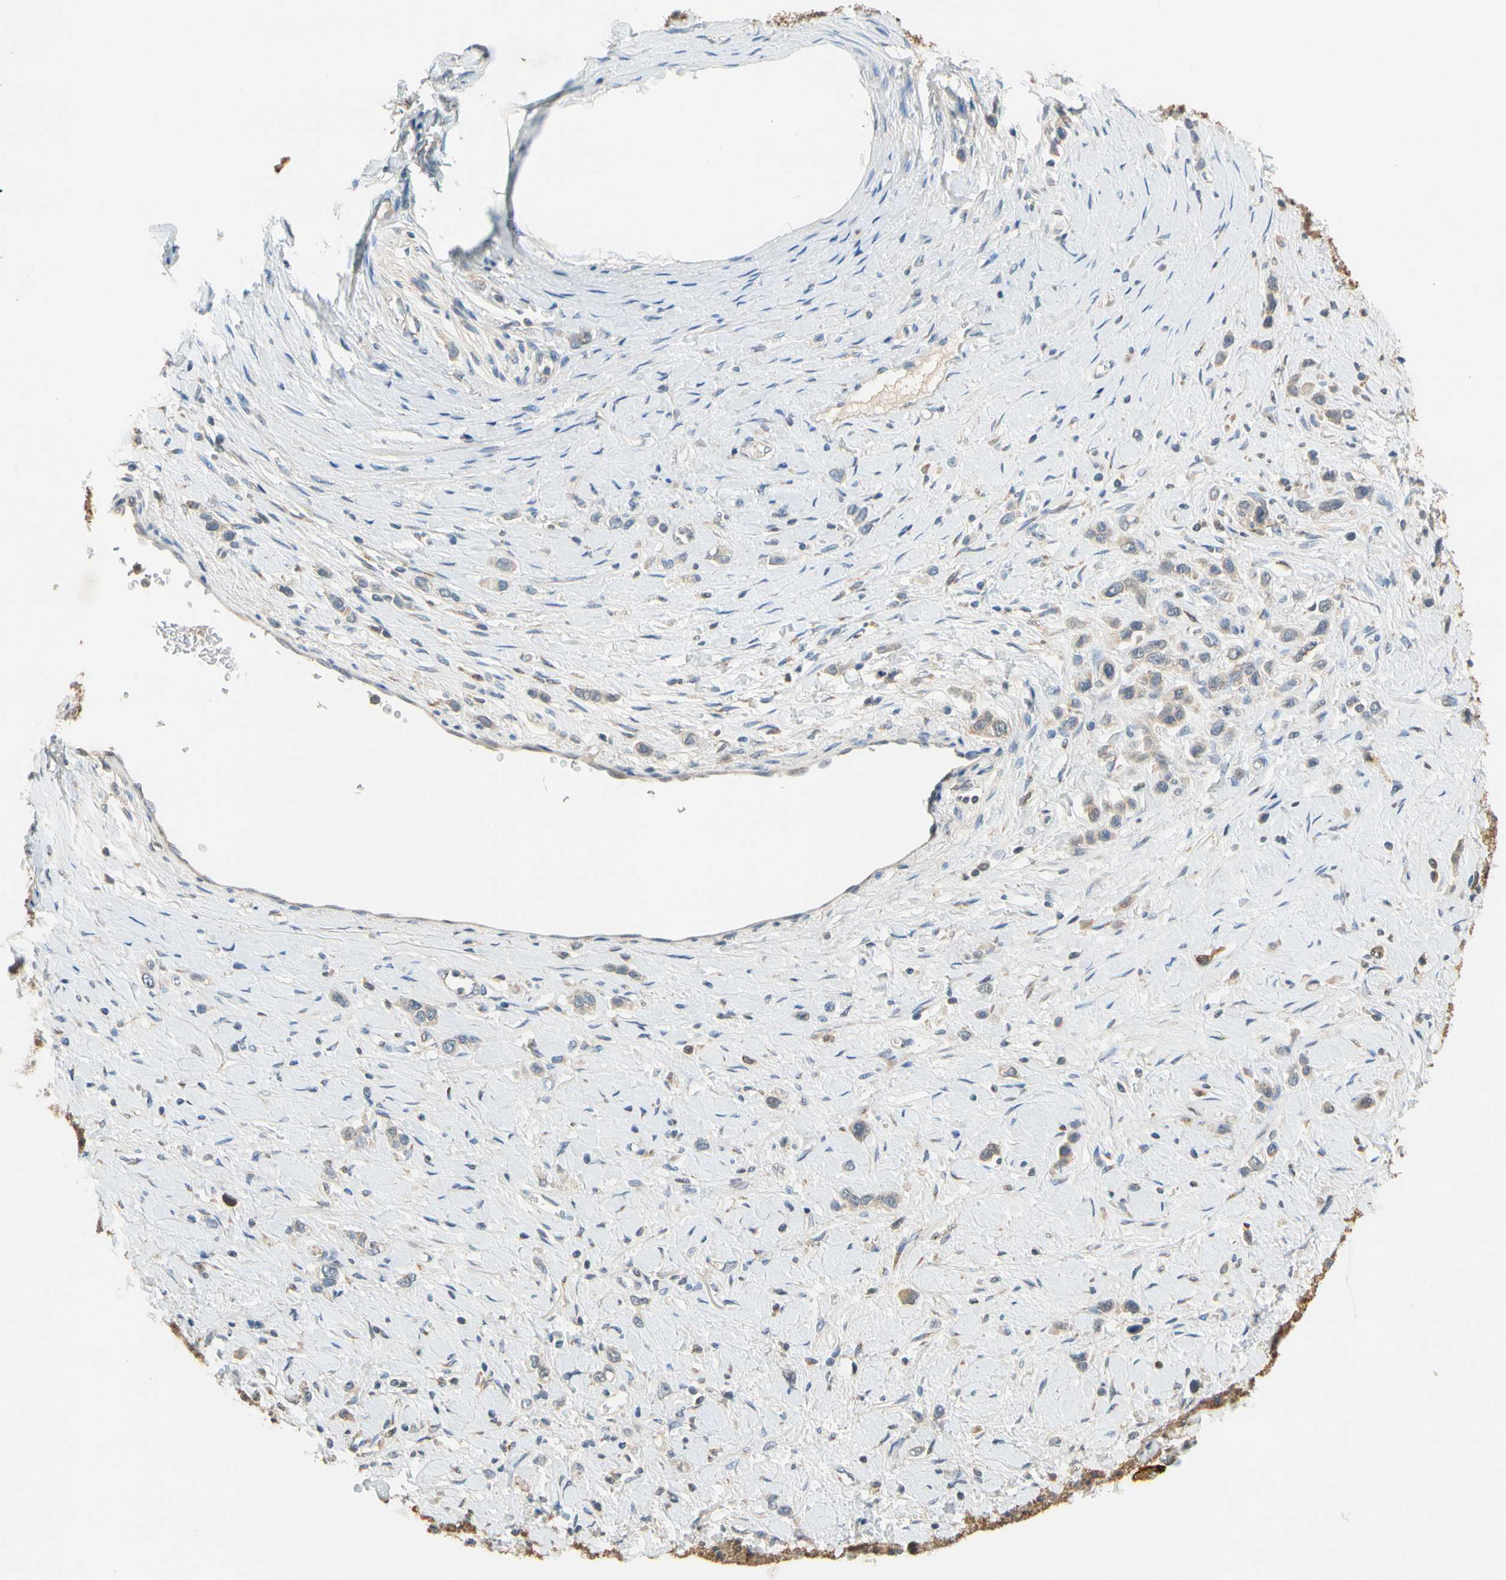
{"staining": {"intensity": "weak", "quantity": "25%-75%", "location": "cytoplasmic/membranous"}, "tissue": "stomach cancer", "cell_type": "Tumor cells", "image_type": "cancer", "snomed": [{"axis": "morphology", "description": "Normal tissue, NOS"}, {"axis": "morphology", "description": "Adenocarcinoma, NOS"}, {"axis": "topography", "description": "Stomach, upper"}, {"axis": "topography", "description": "Stomach"}], "caption": "Tumor cells display low levels of weak cytoplasmic/membranous expression in approximately 25%-75% of cells in stomach cancer (adenocarcinoma). The staining was performed using DAB (3,3'-diaminobenzidine) to visualize the protein expression in brown, while the nuclei were stained in blue with hematoxylin (Magnification: 20x).", "gene": "GPSM2", "patient": {"sex": "female", "age": 65}}